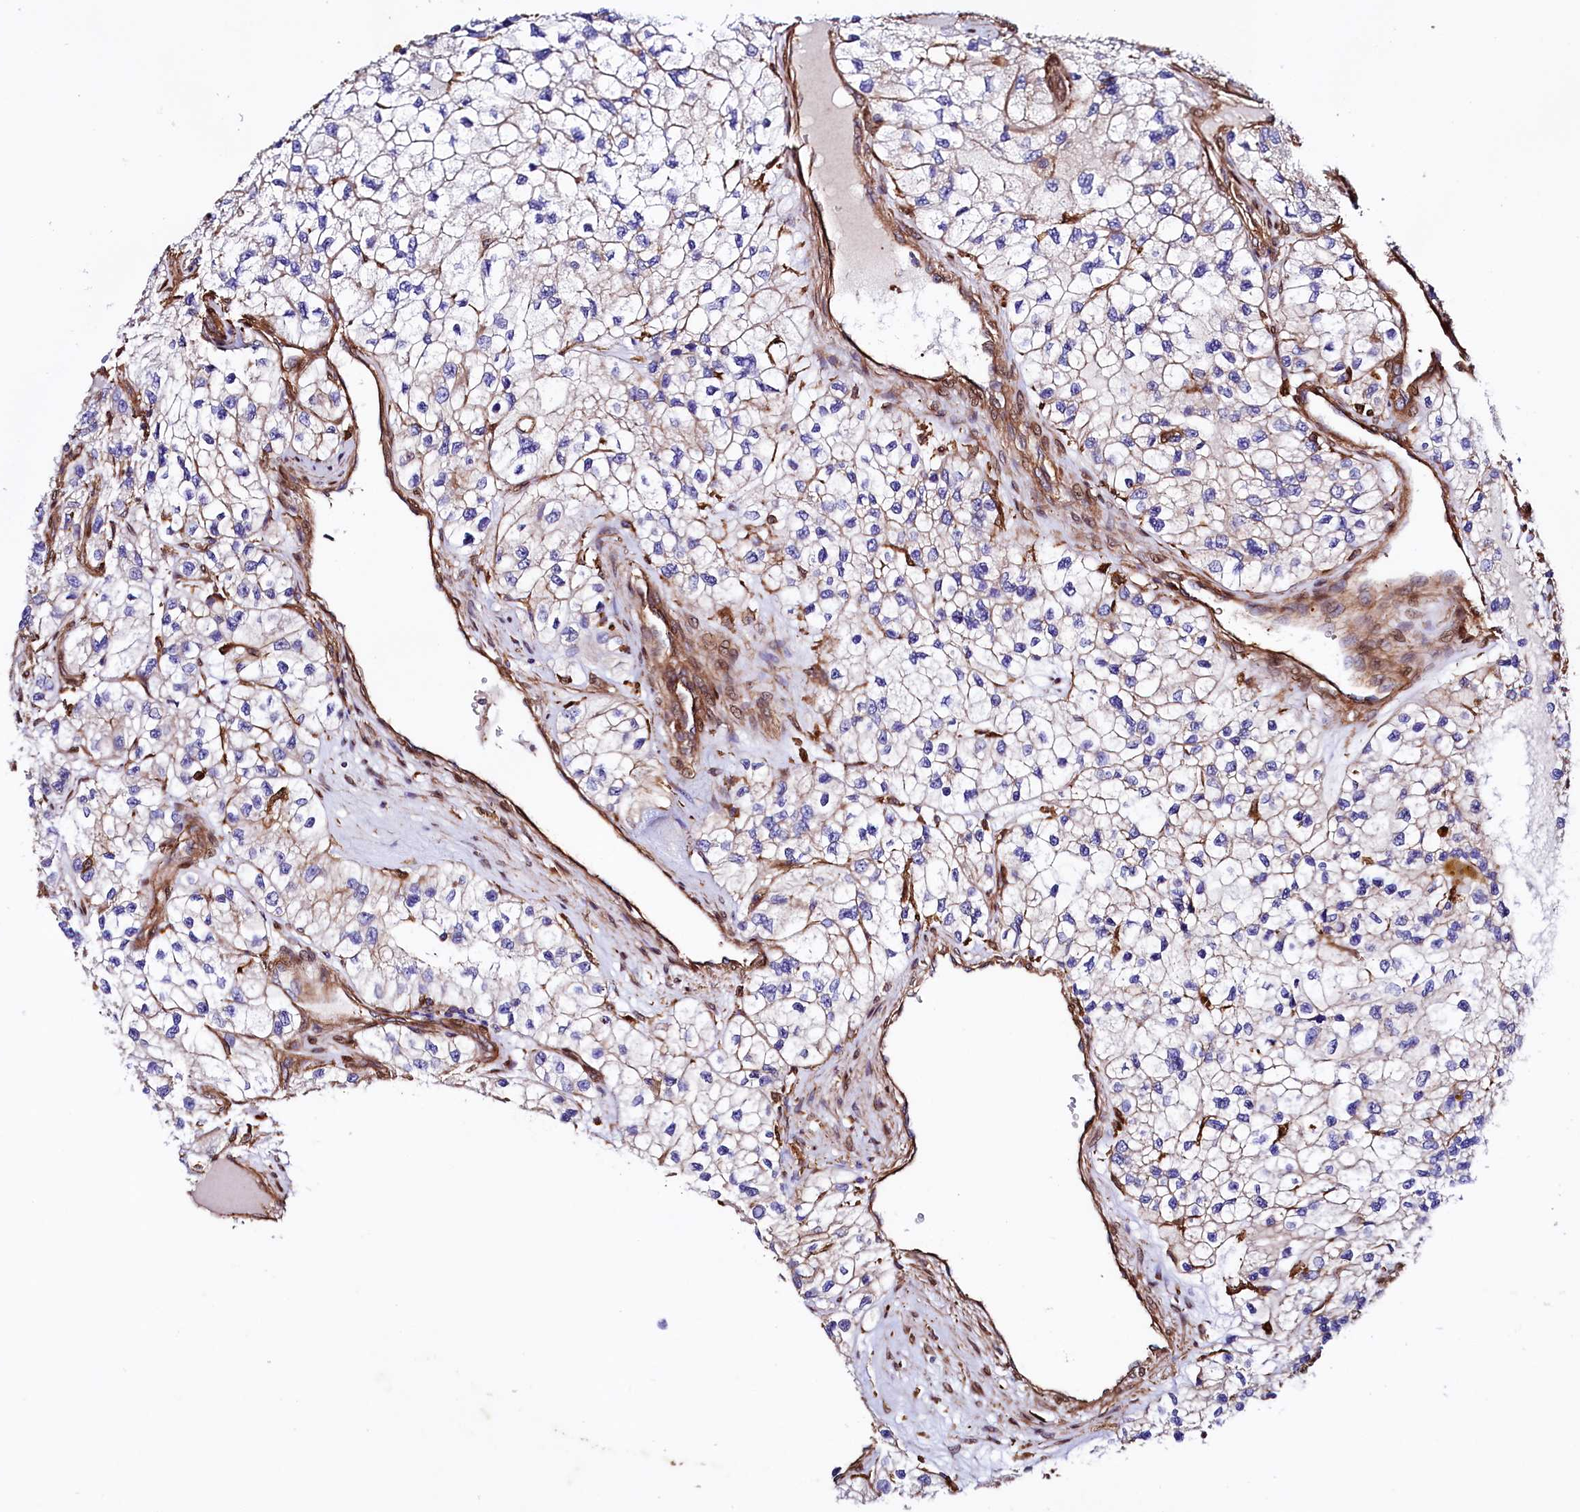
{"staining": {"intensity": "negative", "quantity": "none", "location": "none"}, "tissue": "renal cancer", "cell_type": "Tumor cells", "image_type": "cancer", "snomed": [{"axis": "morphology", "description": "Adenocarcinoma, NOS"}, {"axis": "topography", "description": "Kidney"}], "caption": "Immunohistochemistry image of neoplastic tissue: human renal cancer (adenocarcinoma) stained with DAB shows no significant protein expression in tumor cells.", "gene": "STAMBPL1", "patient": {"sex": "female", "age": 57}}